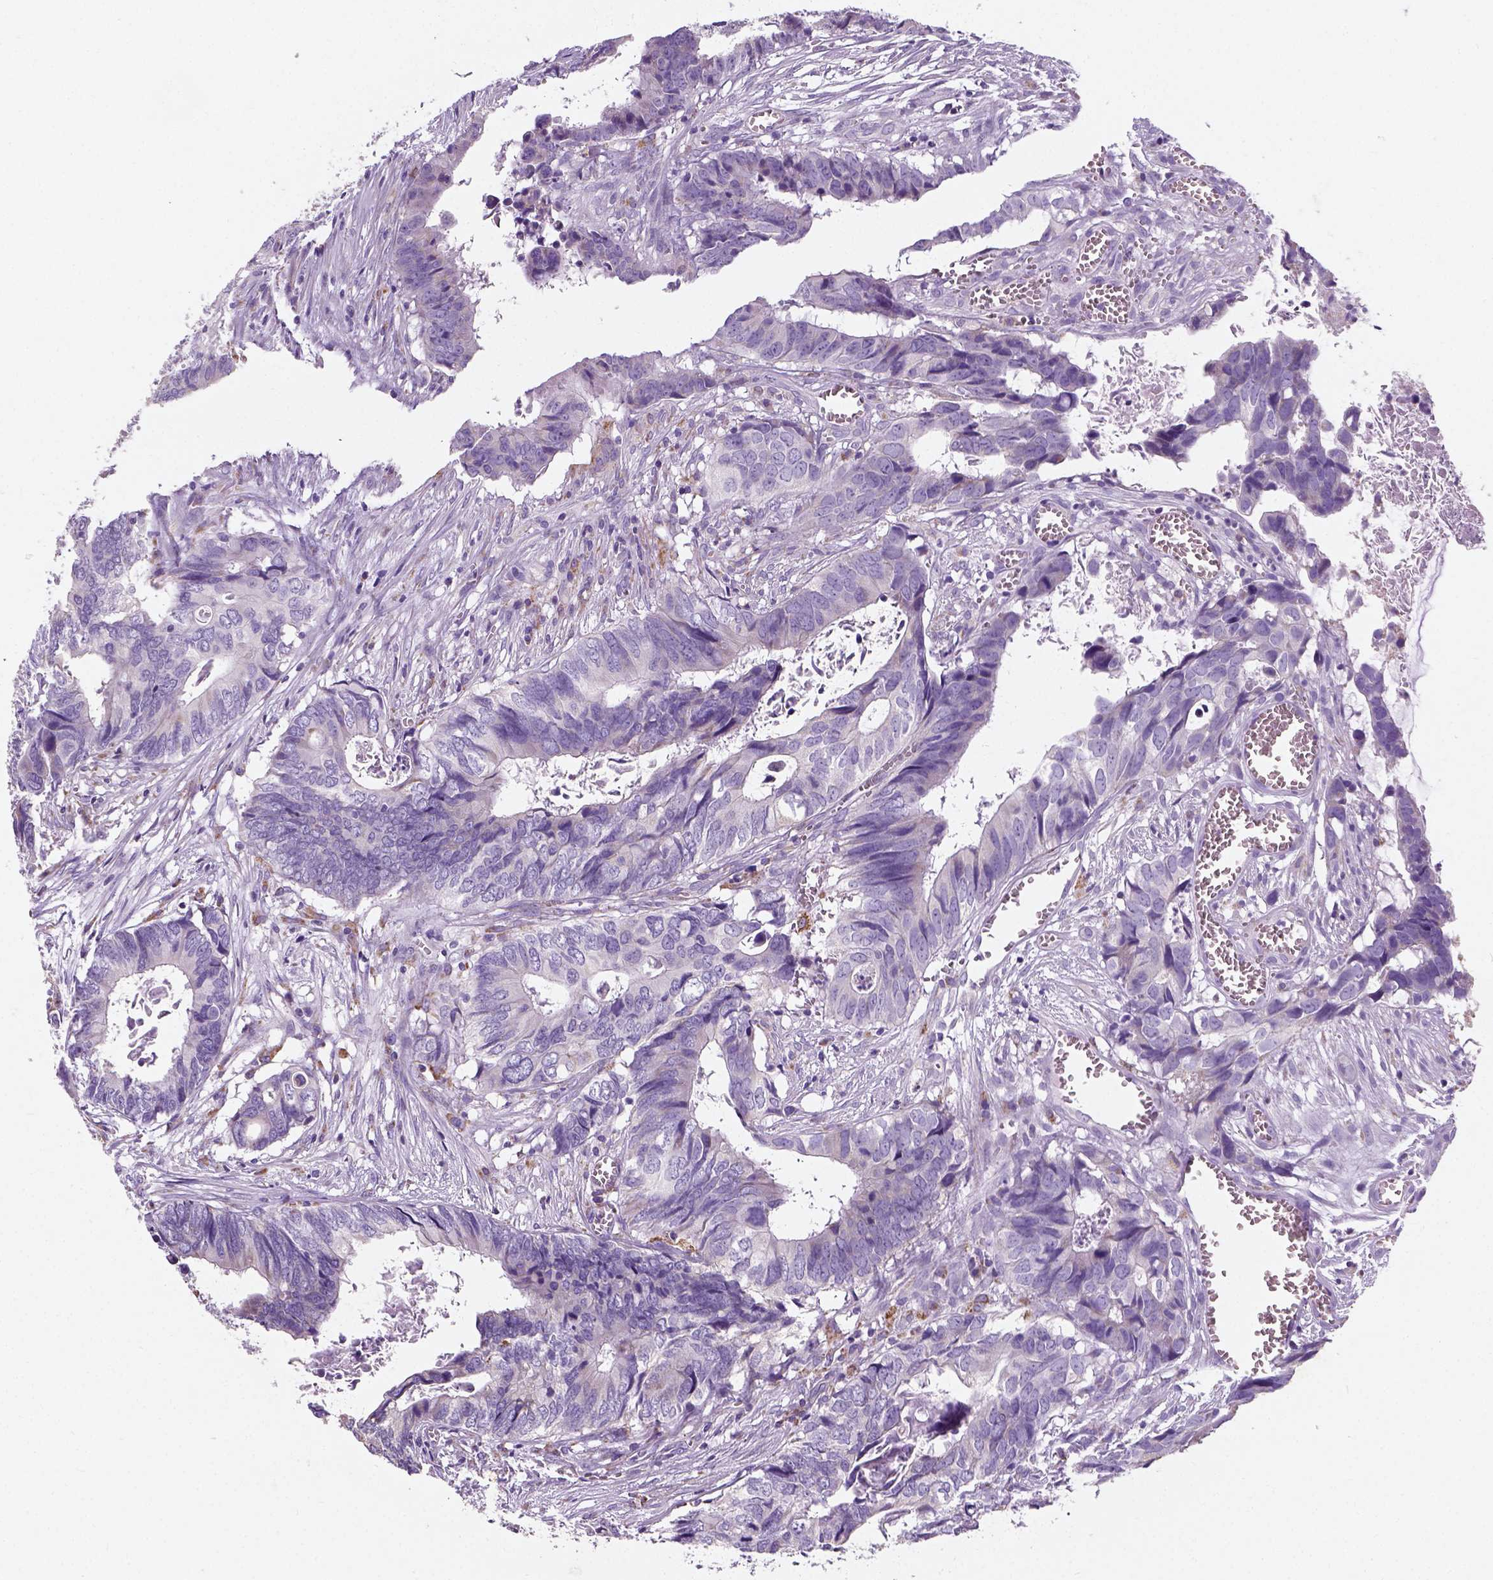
{"staining": {"intensity": "negative", "quantity": "none", "location": "none"}, "tissue": "colorectal cancer", "cell_type": "Tumor cells", "image_type": "cancer", "snomed": [{"axis": "morphology", "description": "Adenocarcinoma, NOS"}, {"axis": "topography", "description": "Colon"}], "caption": "DAB immunohistochemical staining of colorectal cancer (adenocarcinoma) reveals no significant expression in tumor cells. (IHC, brightfield microscopy, high magnification).", "gene": "CHODL", "patient": {"sex": "female", "age": 82}}